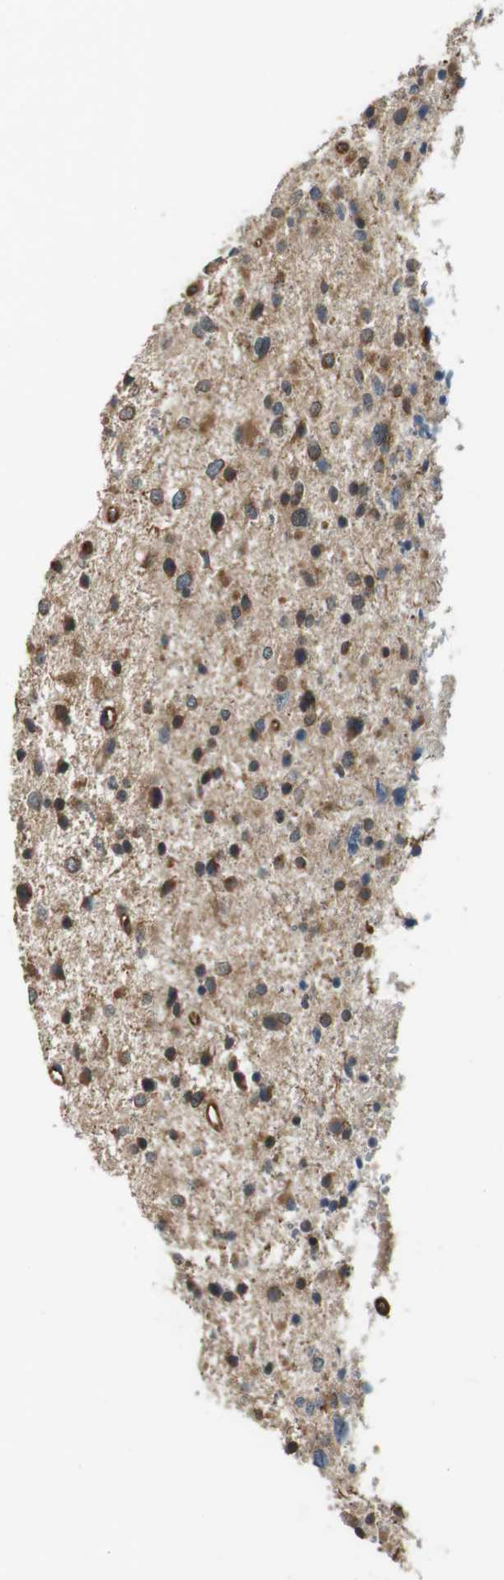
{"staining": {"intensity": "moderate", "quantity": ">75%", "location": "cytoplasmic/membranous"}, "tissue": "glioma", "cell_type": "Tumor cells", "image_type": "cancer", "snomed": [{"axis": "morphology", "description": "Glioma, malignant, Low grade"}, {"axis": "topography", "description": "Brain"}], "caption": "Moderate cytoplasmic/membranous protein positivity is identified in approximately >75% of tumor cells in malignant glioma (low-grade).", "gene": "PA2G4", "patient": {"sex": "female", "age": 37}}